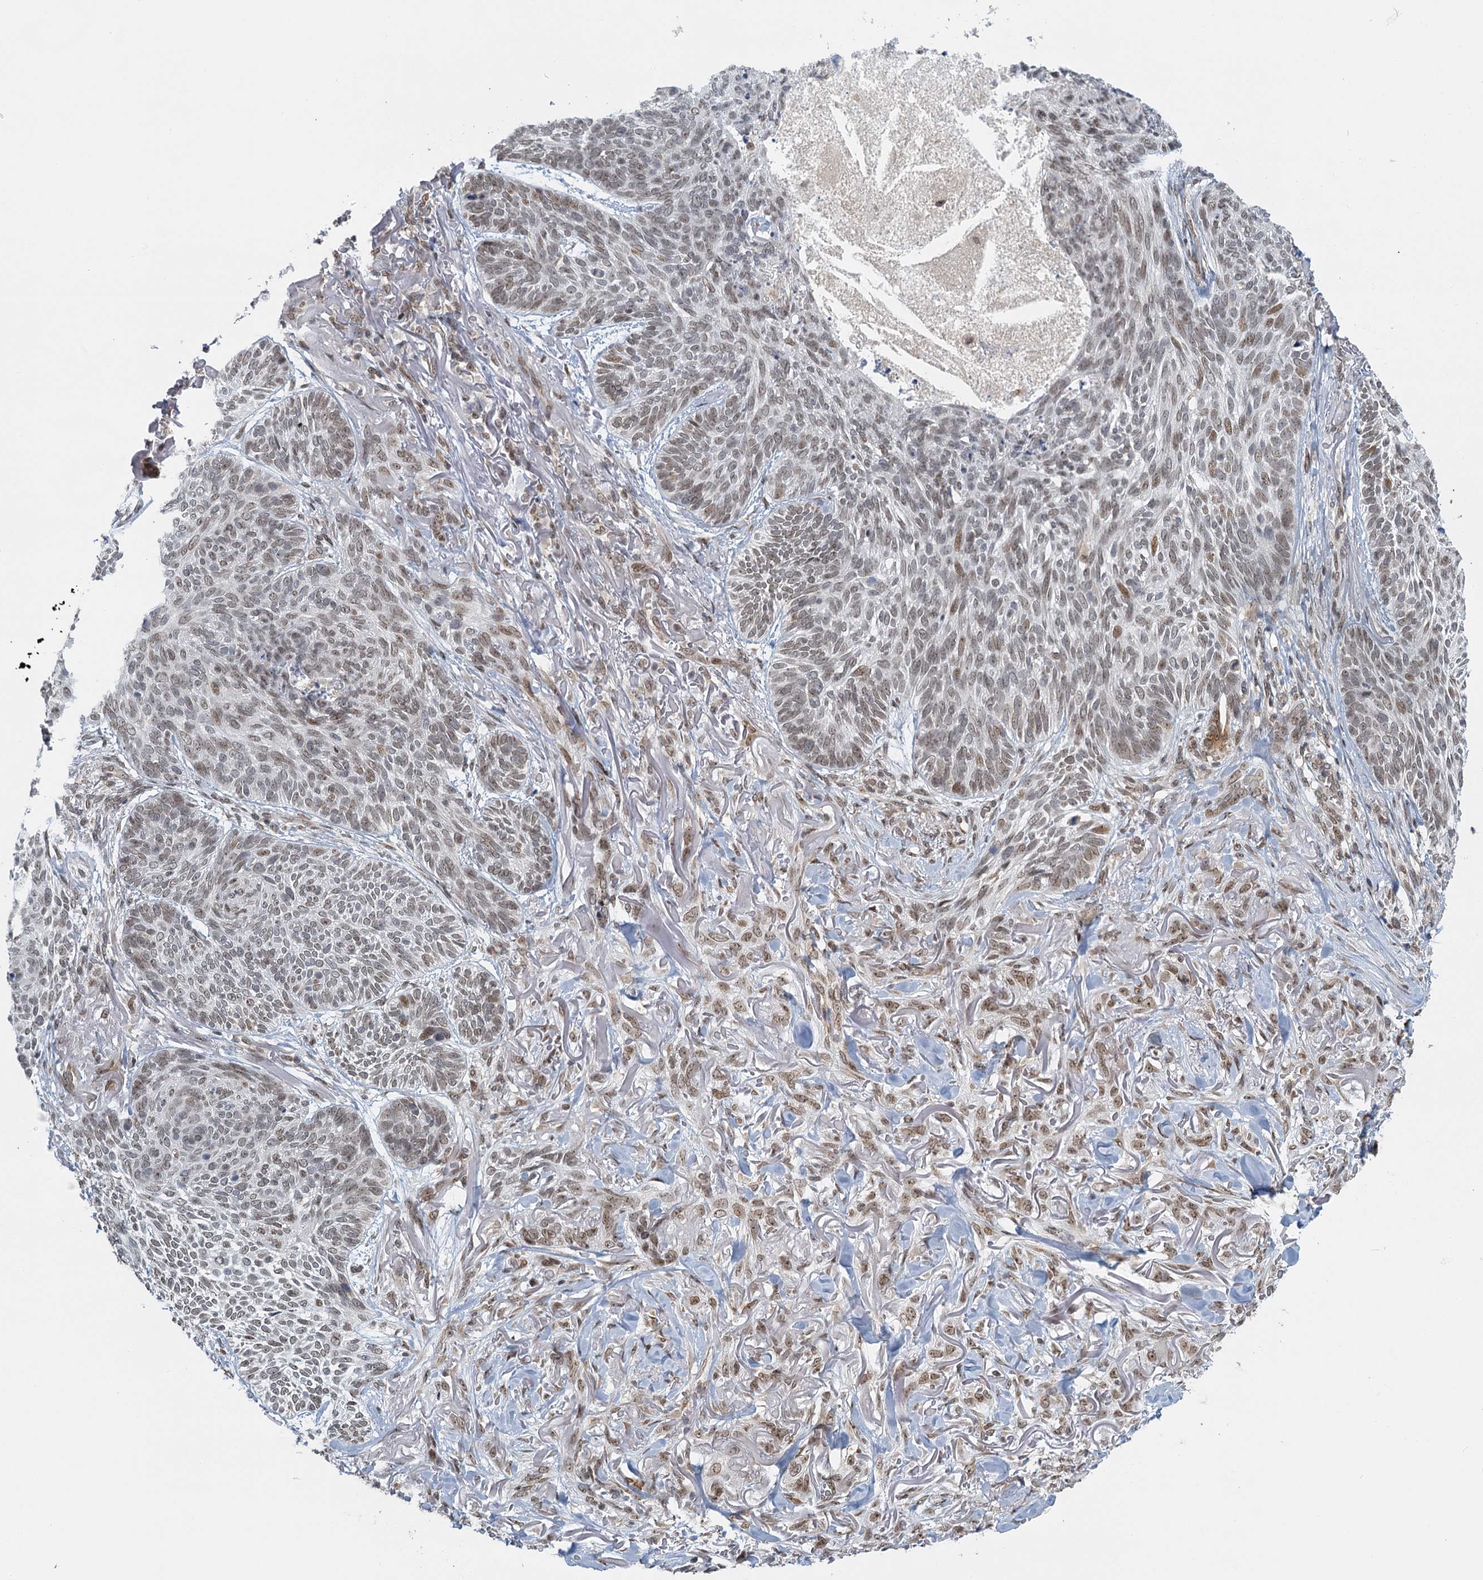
{"staining": {"intensity": "moderate", "quantity": "25%-75%", "location": "cytoplasmic/membranous,nuclear"}, "tissue": "skin cancer", "cell_type": "Tumor cells", "image_type": "cancer", "snomed": [{"axis": "morphology", "description": "Normal tissue, NOS"}, {"axis": "morphology", "description": "Basal cell carcinoma"}, {"axis": "topography", "description": "Skin"}], "caption": "This micrograph demonstrates IHC staining of skin cancer (basal cell carcinoma), with medium moderate cytoplasmic/membranous and nuclear expression in approximately 25%-75% of tumor cells.", "gene": "TREX1", "patient": {"sex": "male", "age": 66}}